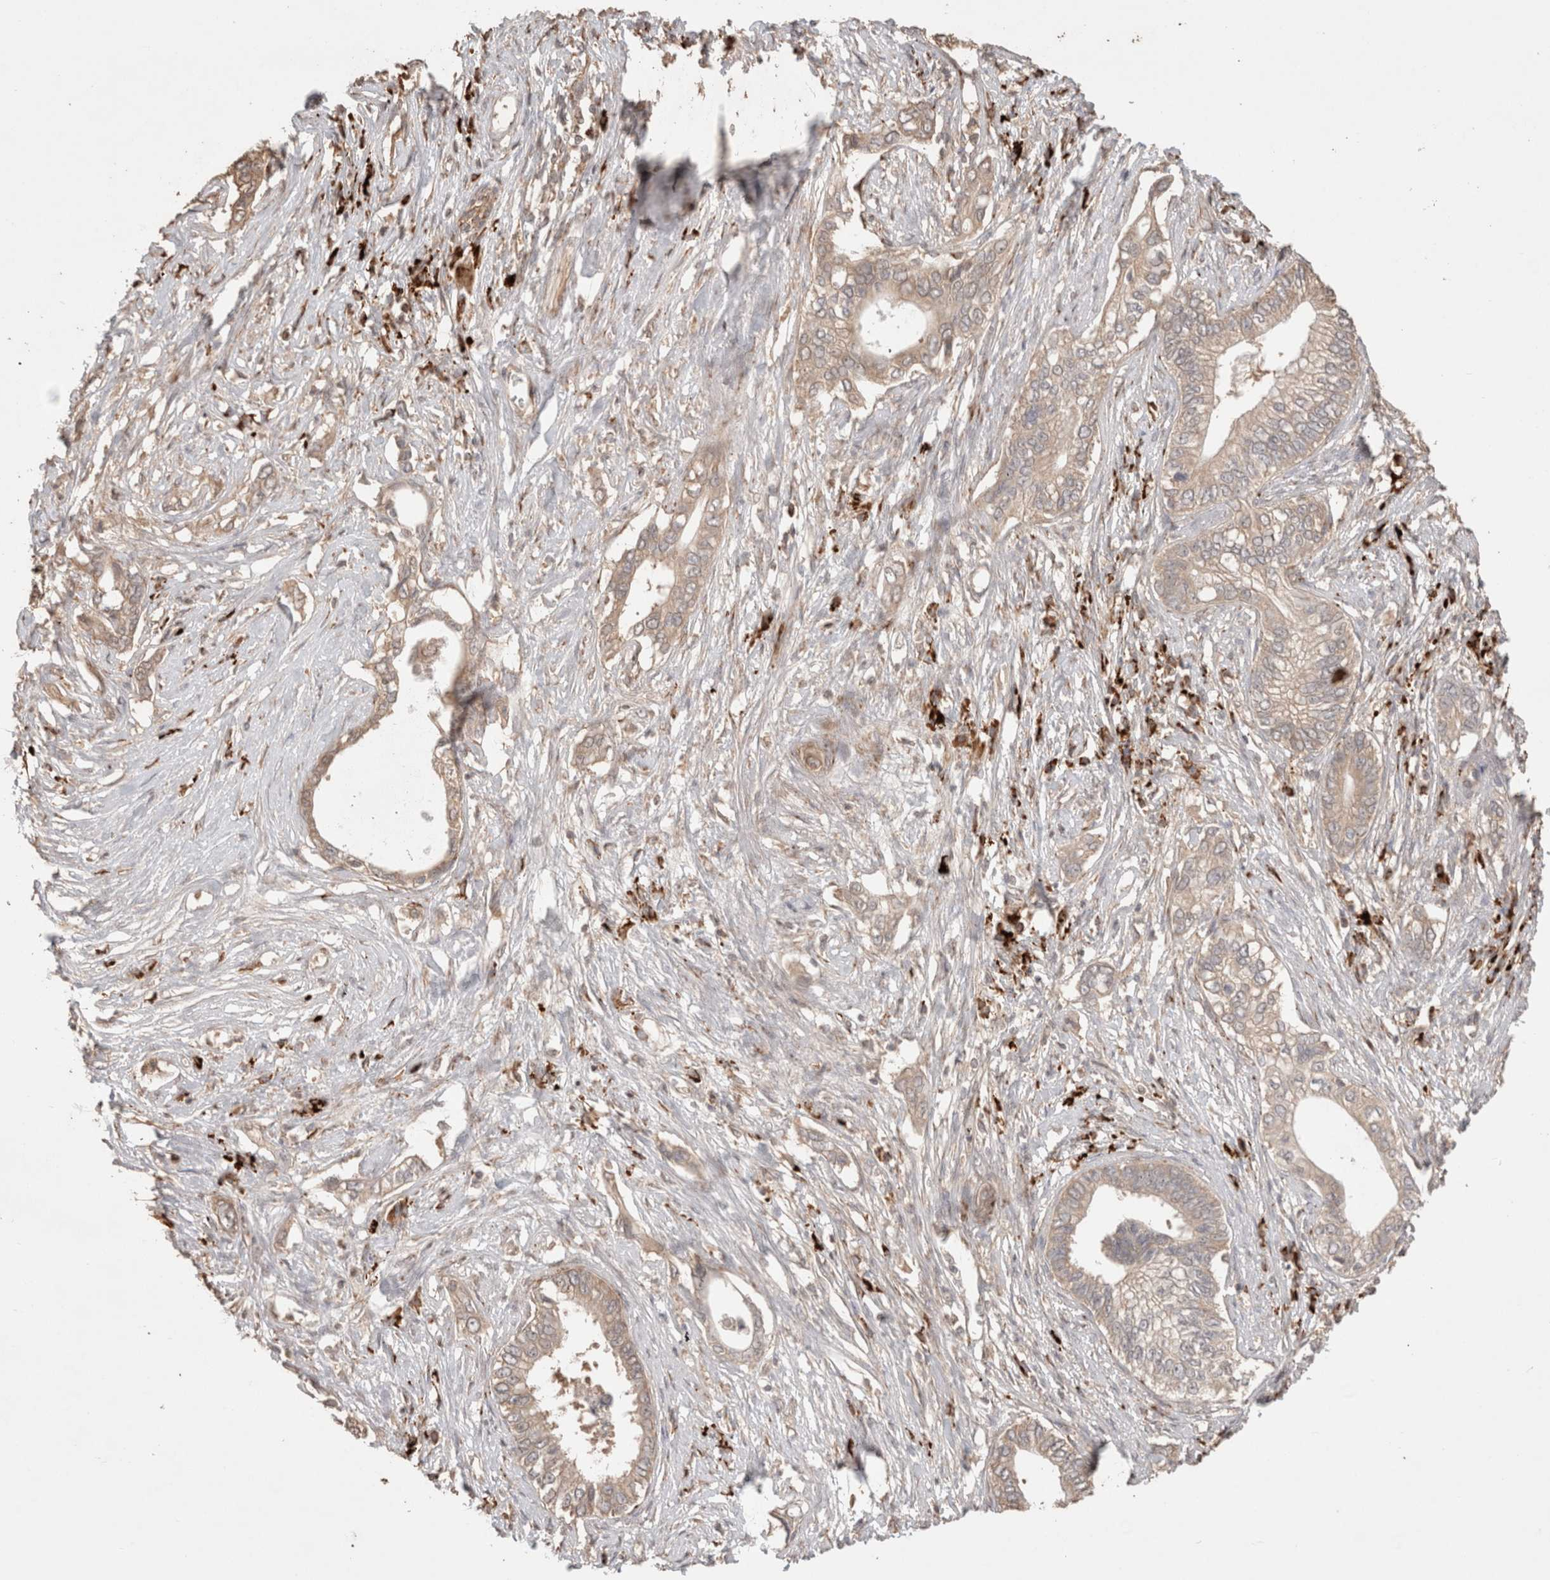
{"staining": {"intensity": "weak", "quantity": ">75%", "location": "cytoplasmic/membranous"}, "tissue": "pancreatic cancer", "cell_type": "Tumor cells", "image_type": "cancer", "snomed": [{"axis": "morphology", "description": "Normal tissue, NOS"}, {"axis": "morphology", "description": "Adenocarcinoma, NOS"}, {"axis": "topography", "description": "Pancreas"}, {"axis": "topography", "description": "Peripheral nerve tissue"}], "caption": "Weak cytoplasmic/membranous expression for a protein is seen in approximately >75% of tumor cells of pancreatic cancer using immunohistochemistry.", "gene": "HROB", "patient": {"sex": "male", "age": 59}}